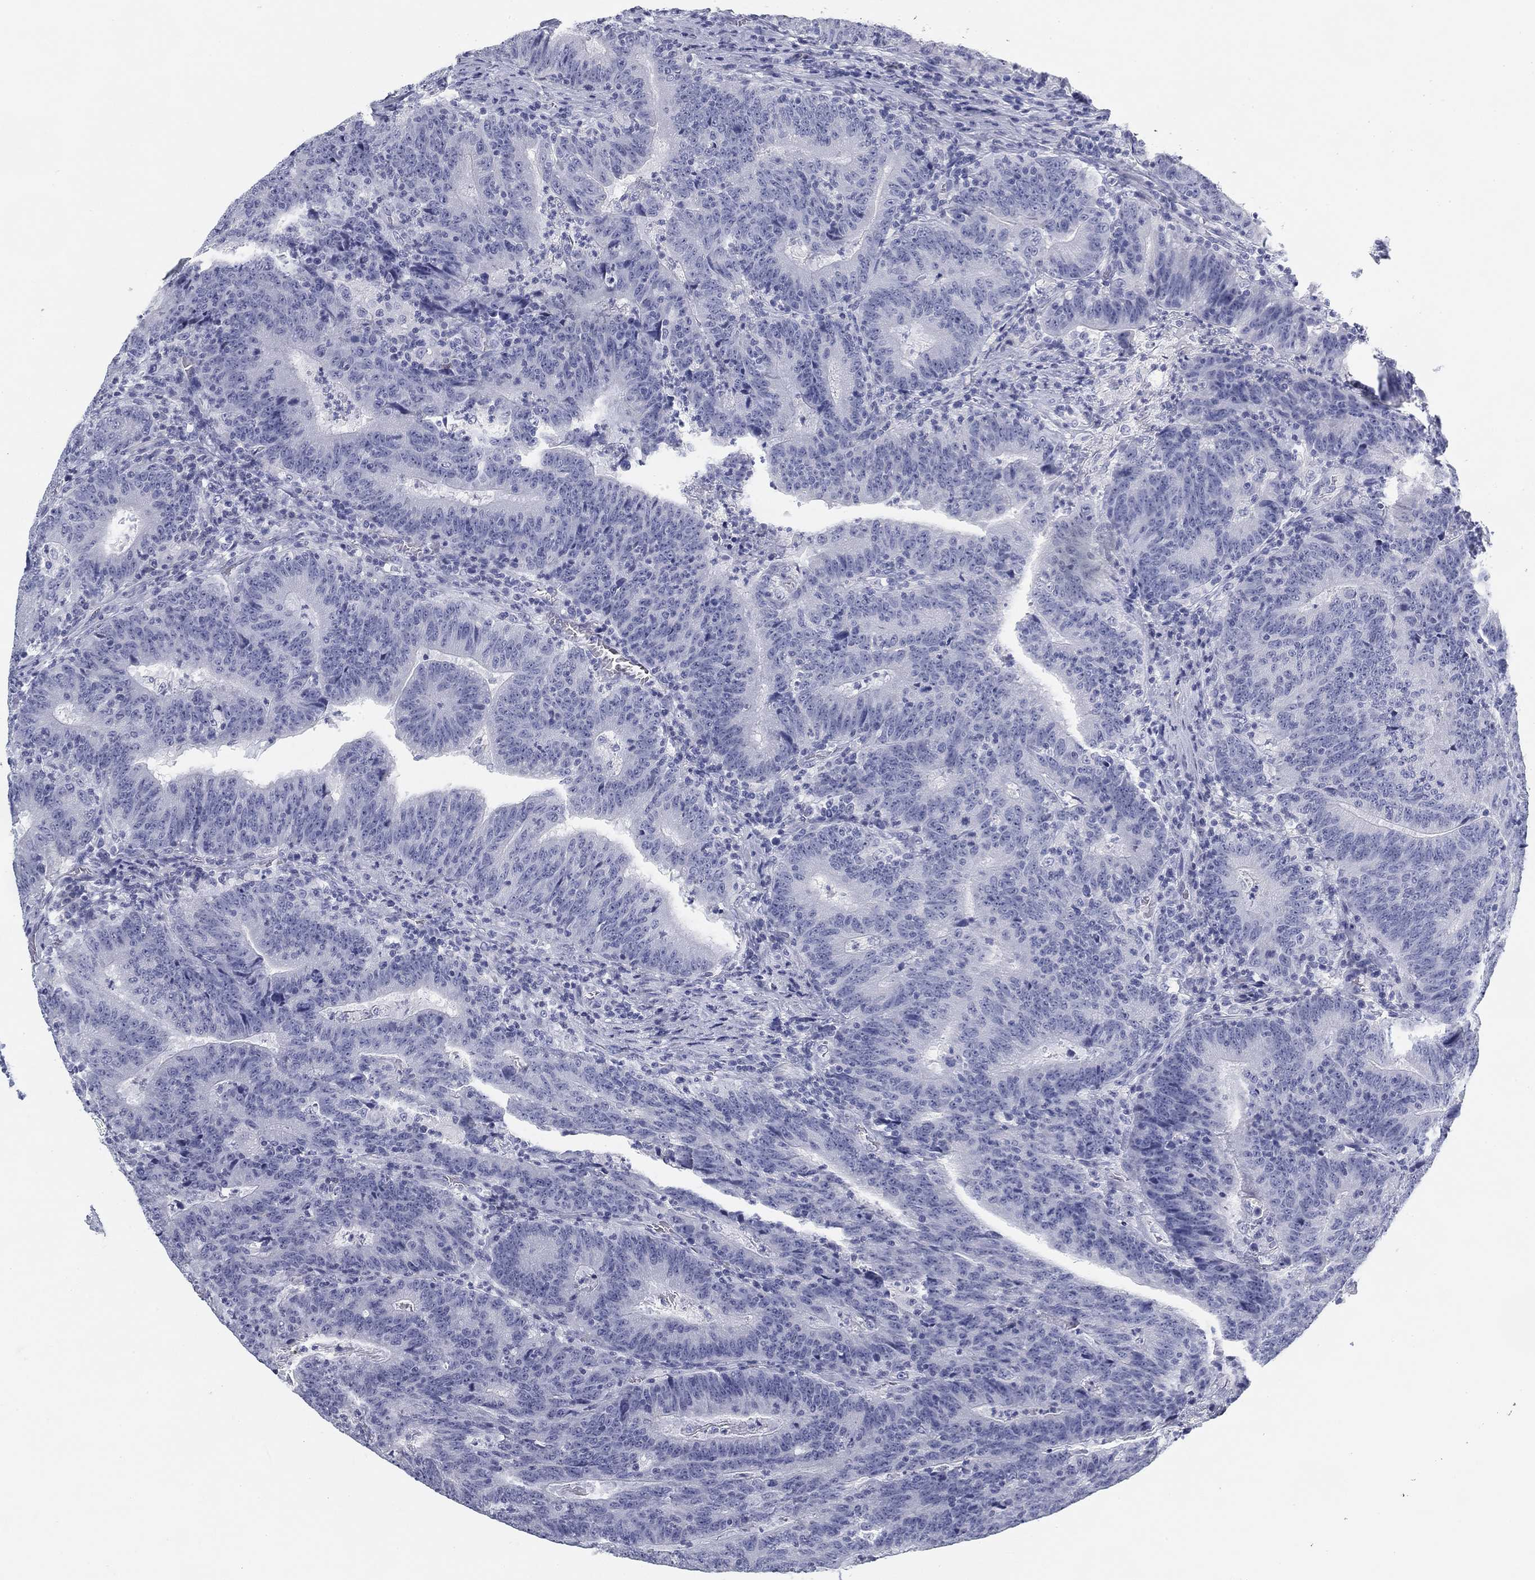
{"staining": {"intensity": "negative", "quantity": "none", "location": "none"}, "tissue": "colorectal cancer", "cell_type": "Tumor cells", "image_type": "cancer", "snomed": [{"axis": "morphology", "description": "Adenocarcinoma, NOS"}, {"axis": "topography", "description": "Colon"}], "caption": "Immunohistochemistry (IHC) histopathology image of neoplastic tissue: human colorectal adenocarcinoma stained with DAB demonstrates no significant protein expression in tumor cells. Brightfield microscopy of IHC stained with DAB (brown) and hematoxylin (blue), captured at high magnification.", "gene": "CD79B", "patient": {"sex": "female", "age": 75}}